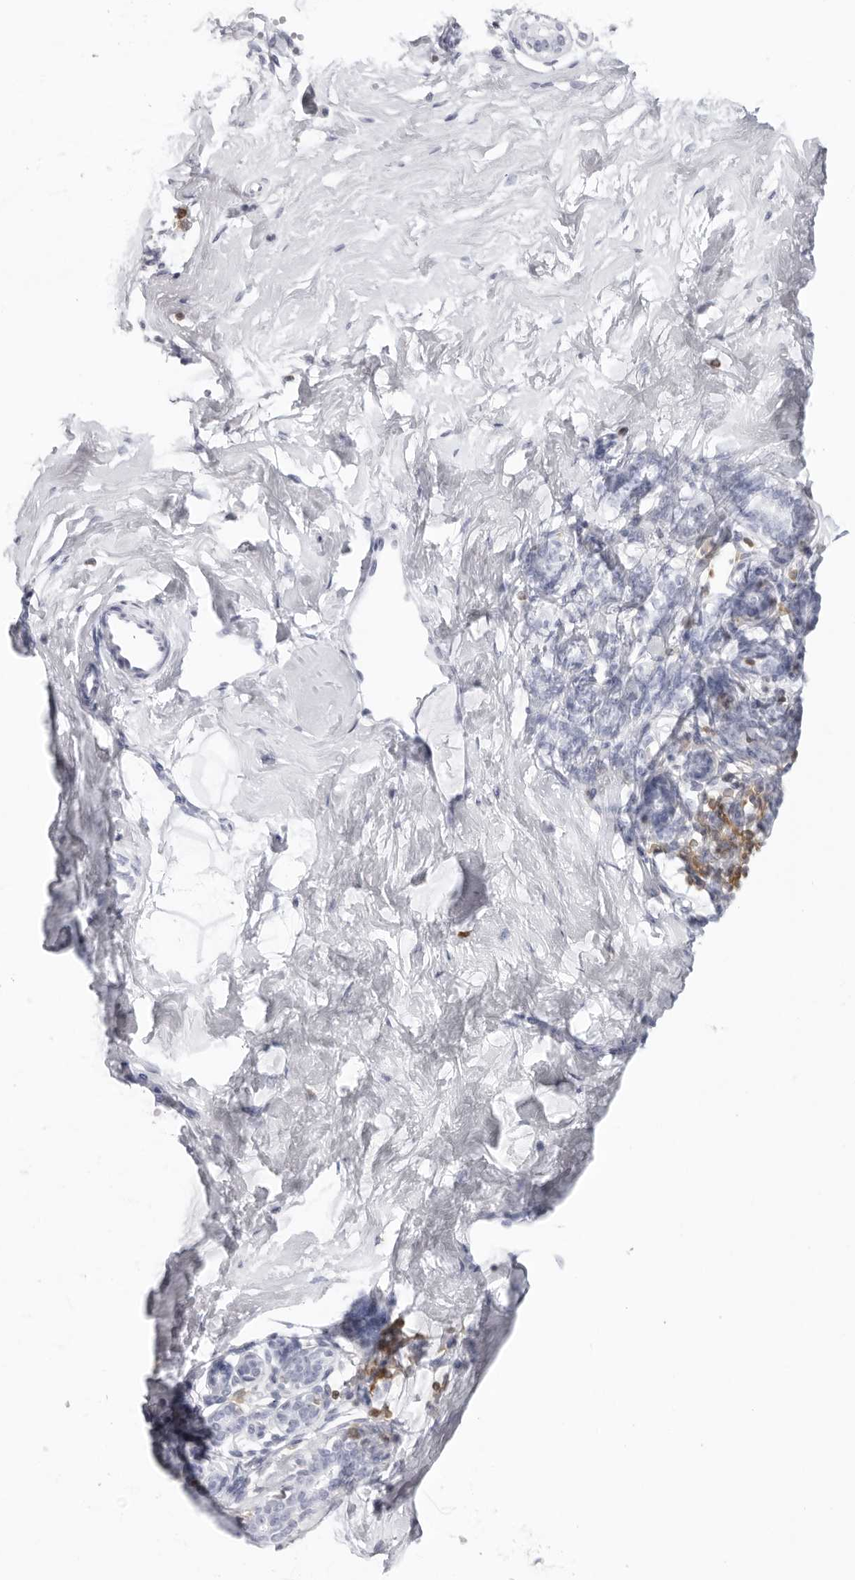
{"staining": {"intensity": "negative", "quantity": "none", "location": "none"}, "tissue": "breast", "cell_type": "Adipocytes", "image_type": "normal", "snomed": [{"axis": "morphology", "description": "Normal tissue, NOS"}, {"axis": "morphology", "description": "Adenoma, NOS"}, {"axis": "topography", "description": "Breast"}], "caption": "Unremarkable breast was stained to show a protein in brown. There is no significant staining in adipocytes.", "gene": "FMNL1", "patient": {"sex": "female", "age": 23}}